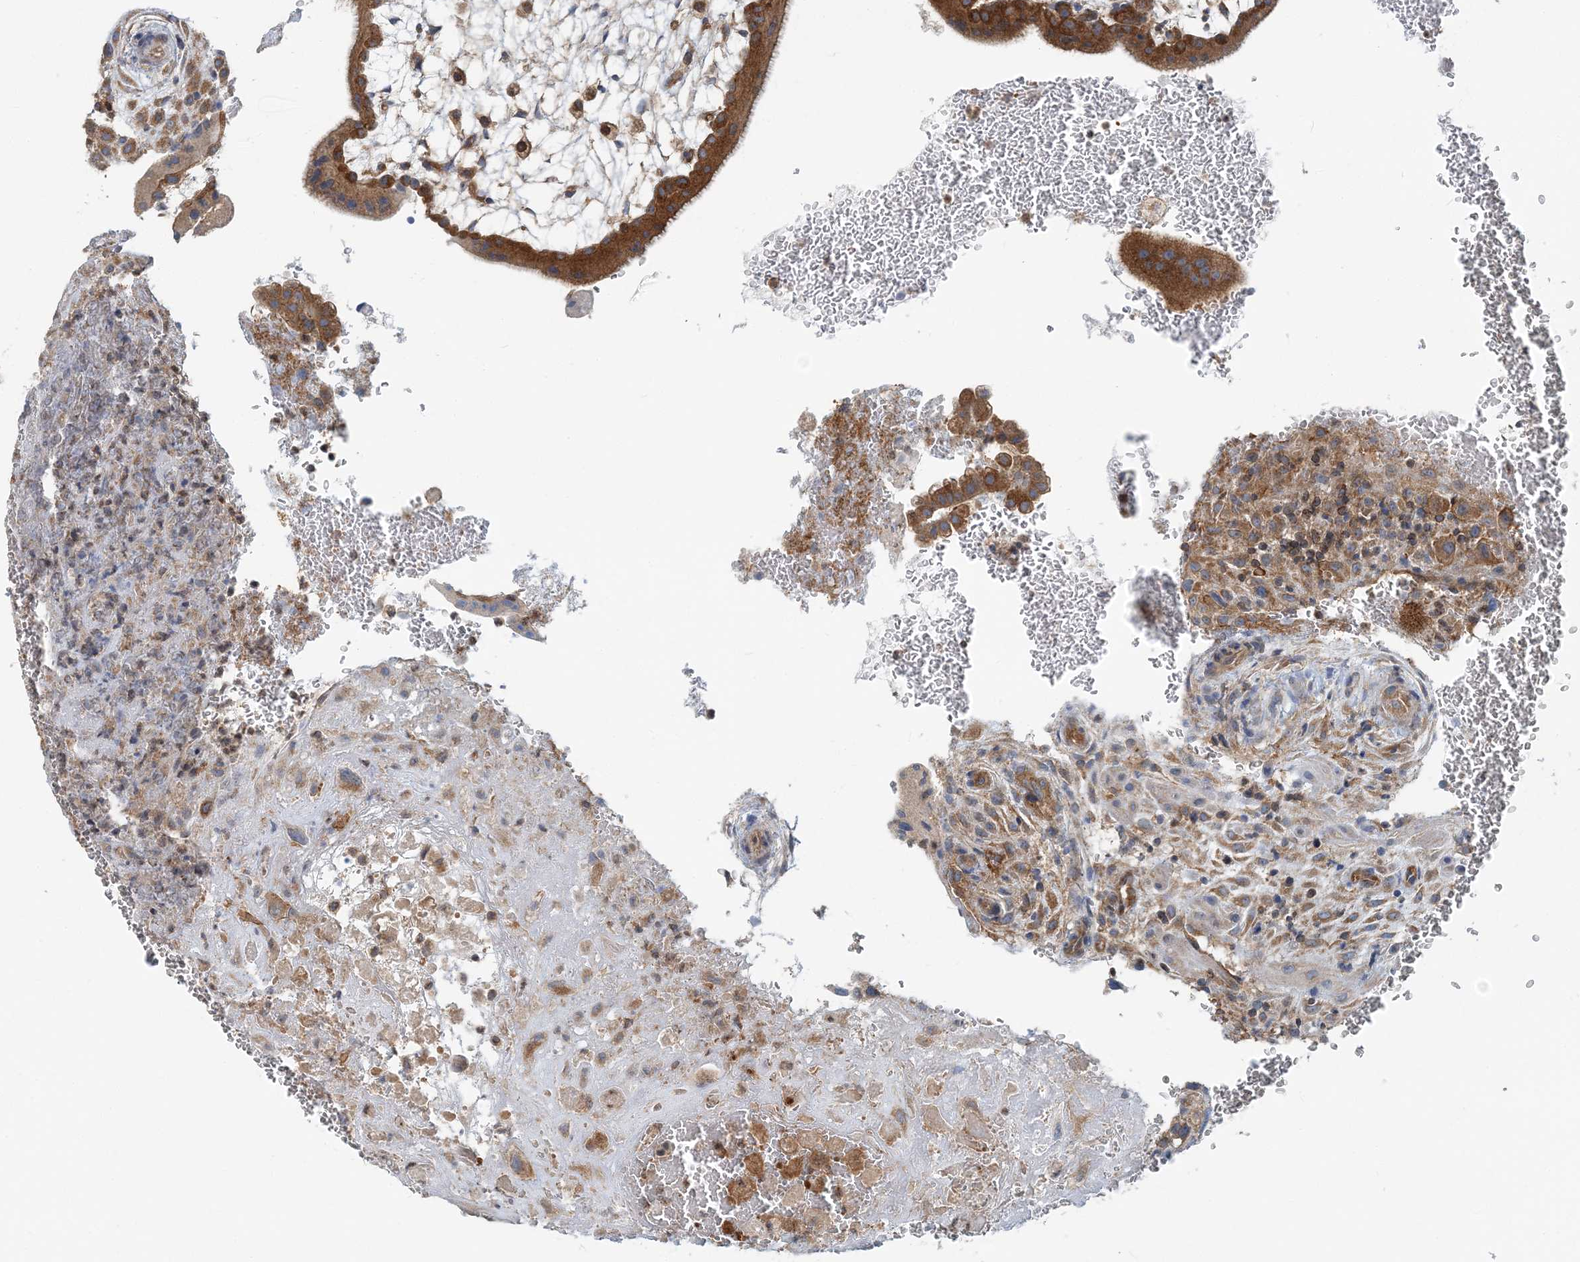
{"staining": {"intensity": "moderate", "quantity": ">75%", "location": "cytoplasmic/membranous"}, "tissue": "placenta", "cell_type": "Decidual cells", "image_type": "normal", "snomed": [{"axis": "morphology", "description": "Normal tissue, NOS"}, {"axis": "topography", "description": "Placenta"}], "caption": "Benign placenta was stained to show a protein in brown. There is medium levels of moderate cytoplasmic/membranous positivity in about >75% of decidual cells.", "gene": "MOB4", "patient": {"sex": "female", "age": 35}}